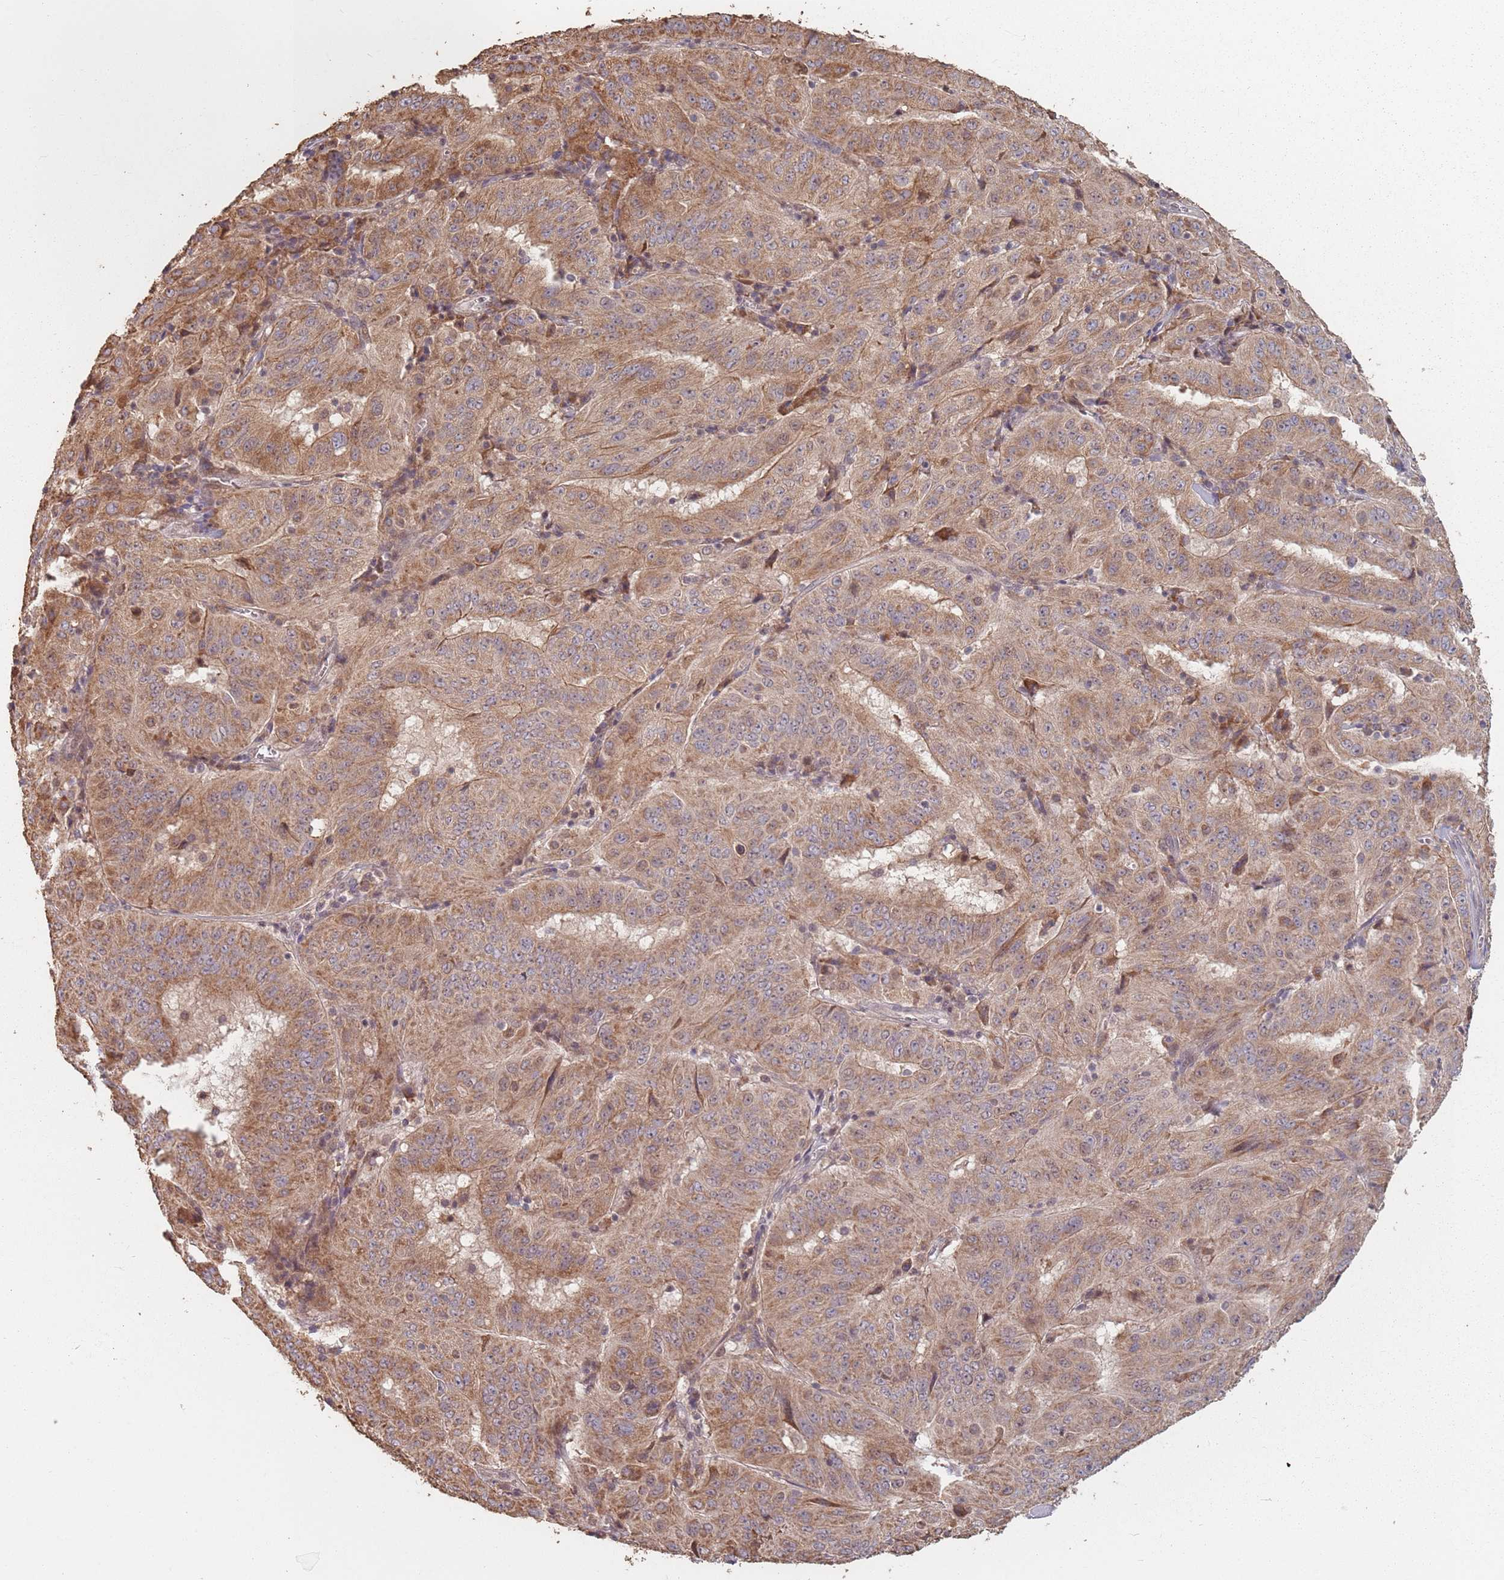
{"staining": {"intensity": "moderate", "quantity": ">75%", "location": "cytoplasmic/membranous"}, "tissue": "pancreatic cancer", "cell_type": "Tumor cells", "image_type": "cancer", "snomed": [{"axis": "morphology", "description": "Adenocarcinoma, NOS"}, {"axis": "topography", "description": "Pancreas"}], "caption": "A brown stain labels moderate cytoplasmic/membranous positivity of a protein in adenocarcinoma (pancreatic) tumor cells.", "gene": "VPS52", "patient": {"sex": "male", "age": 63}}